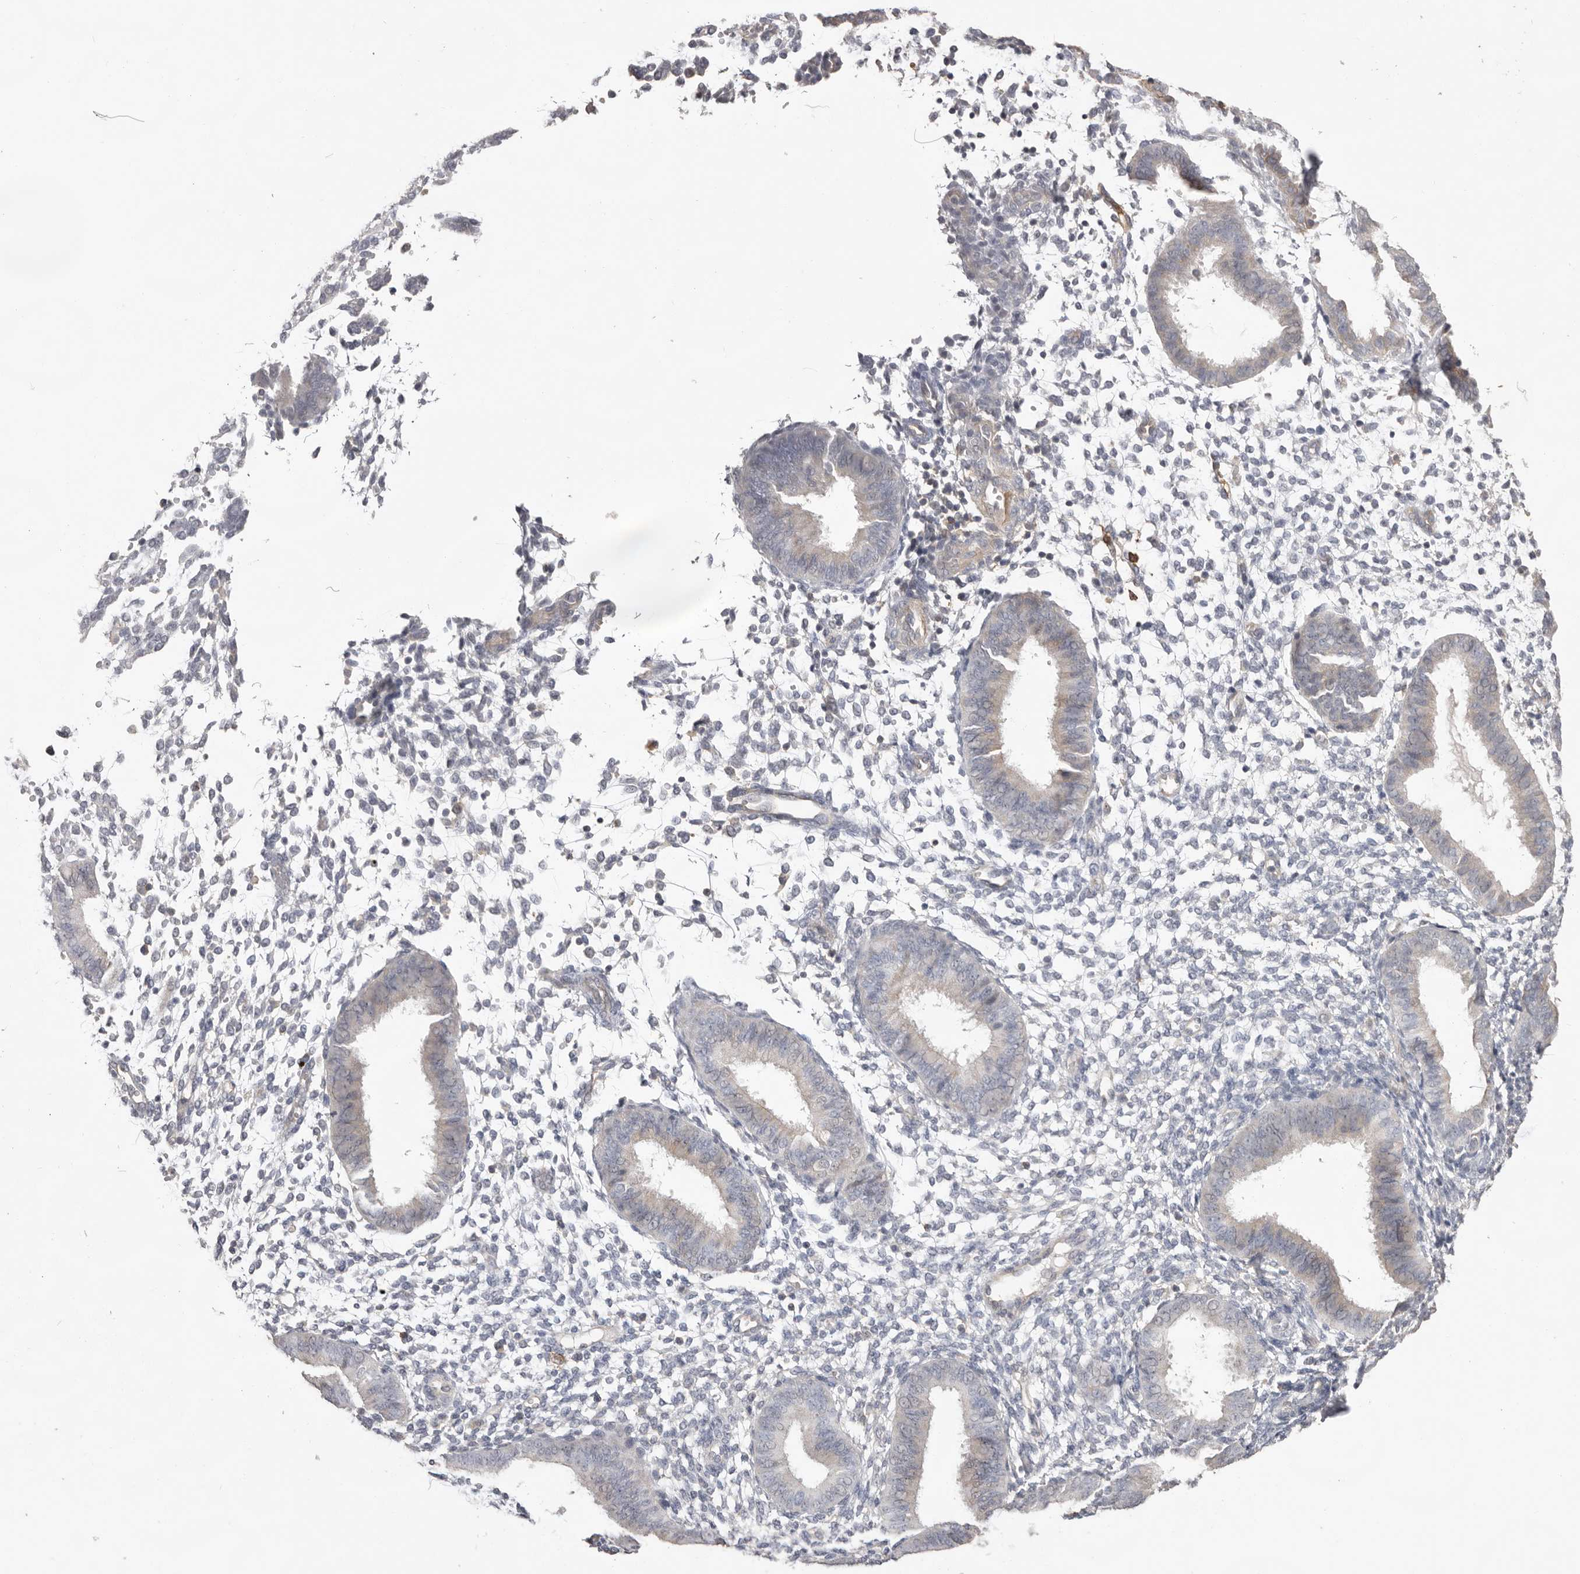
{"staining": {"intensity": "weak", "quantity": "<25%", "location": "cytoplasmic/membranous"}, "tissue": "endometrium", "cell_type": "Cells in endometrial stroma", "image_type": "normal", "snomed": [{"axis": "morphology", "description": "Normal tissue, NOS"}, {"axis": "topography", "description": "Uterus"}, {"axis": "topography", "description": "Endometrium"}], "caption": "Protein analysis of unremarkable endometrium shows no significant staining in cells in endometrial stroma. (Stains: DAB immunohistochemistry with hematoxylin counter stain, Microscopy: brightfield microscopy at high magnification).", "gene": "MMACHC", "patient": {"sex": "female", "age": 48}}